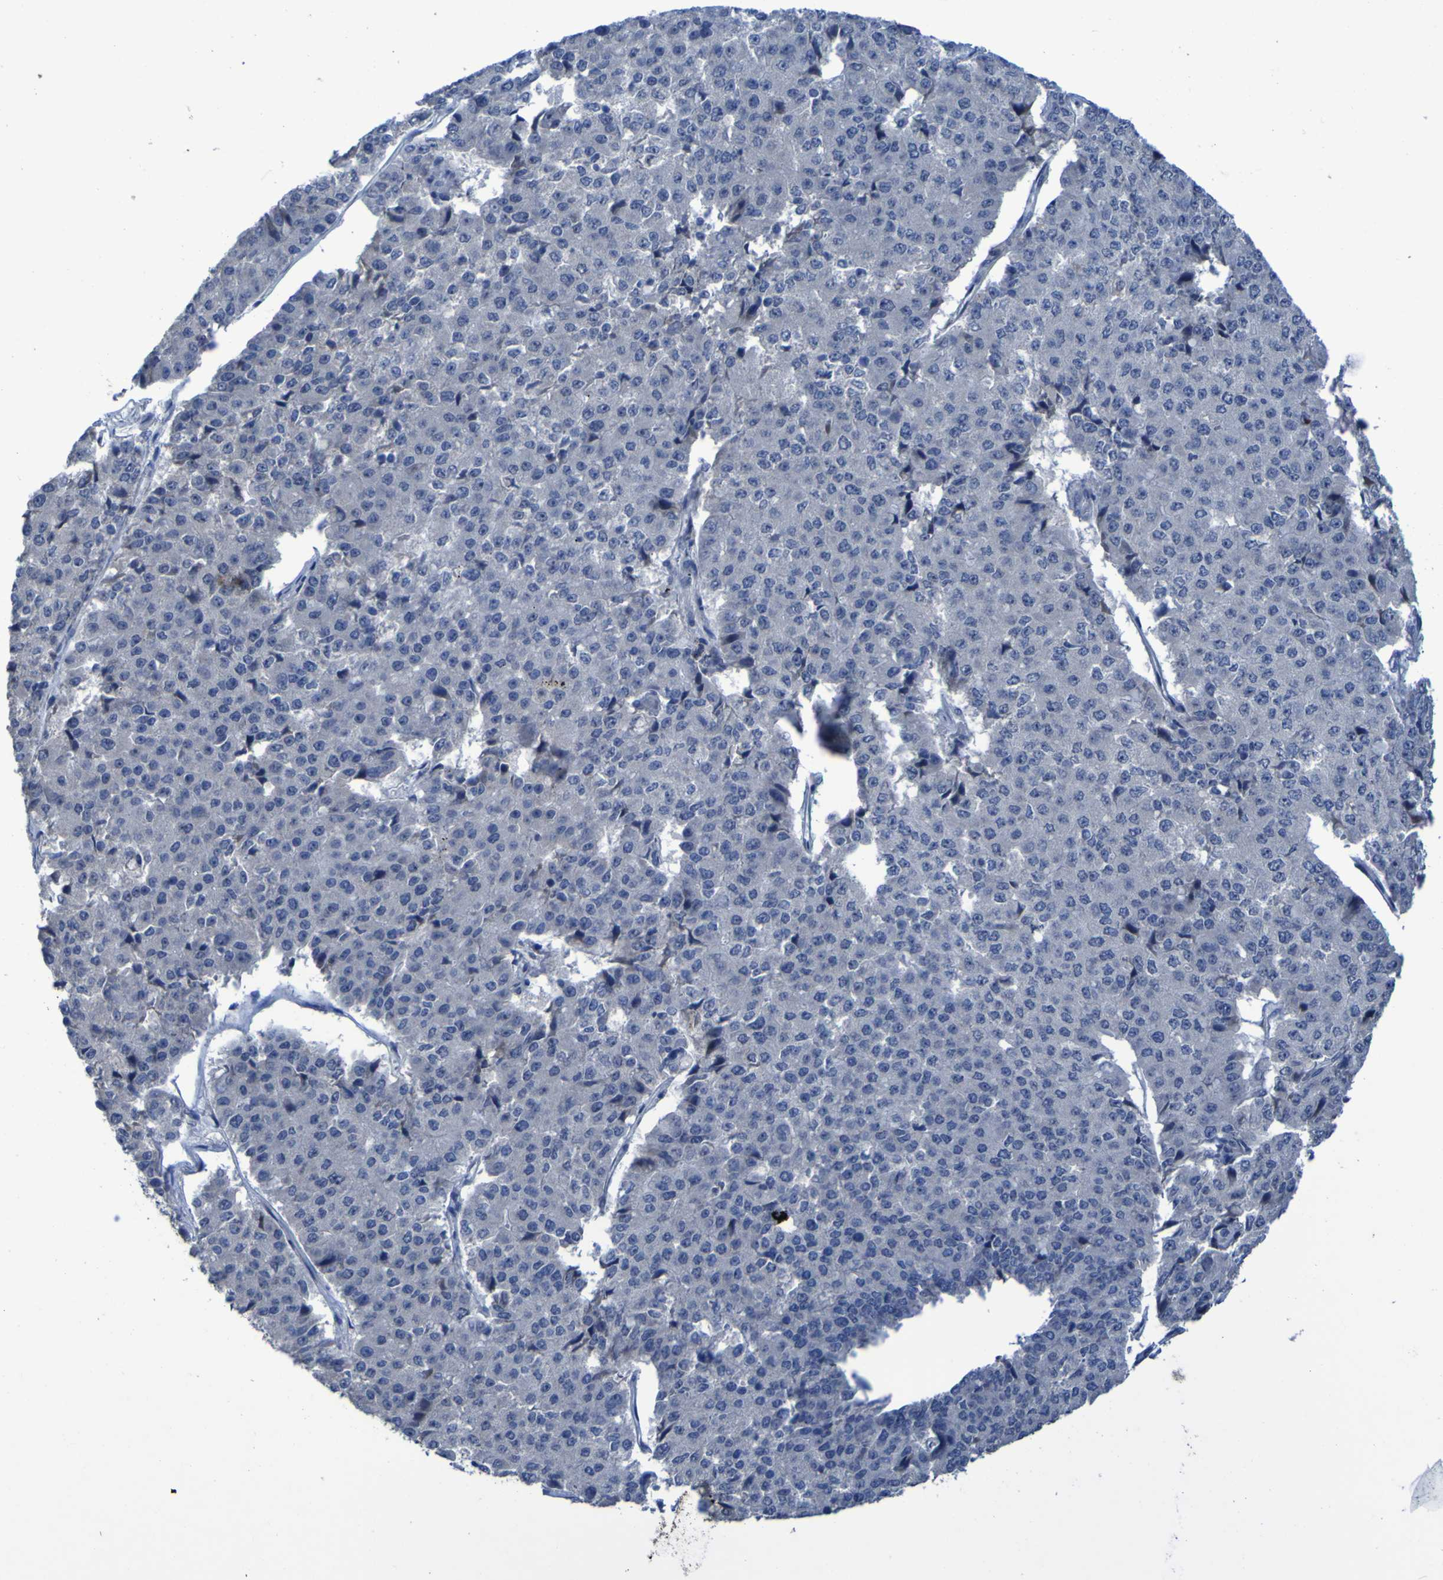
{"staining": {"intensity": "negative", "quantity": "none", "location": "none"}, "tissue": "pancreatic cancer", "cell_type": "Tumor cells", "image_type": "cancer", "snomed": [{"axis": "morphology", "description": "Adenocarcinoma, NOS"}, {"axis": "topography", "description": "Pancreas"}], "caption": "IHC of pancreatic cancer (adenocarcinoma) displays no staining in tumor cells. The staining was performed using DAB to visualize the protein expression in brown, while the nuclei were stained in blue with hematoxylin (Magnification: 20x).", "gene": "CLDN18", "patient": {"sex": "male", "age": 50}}